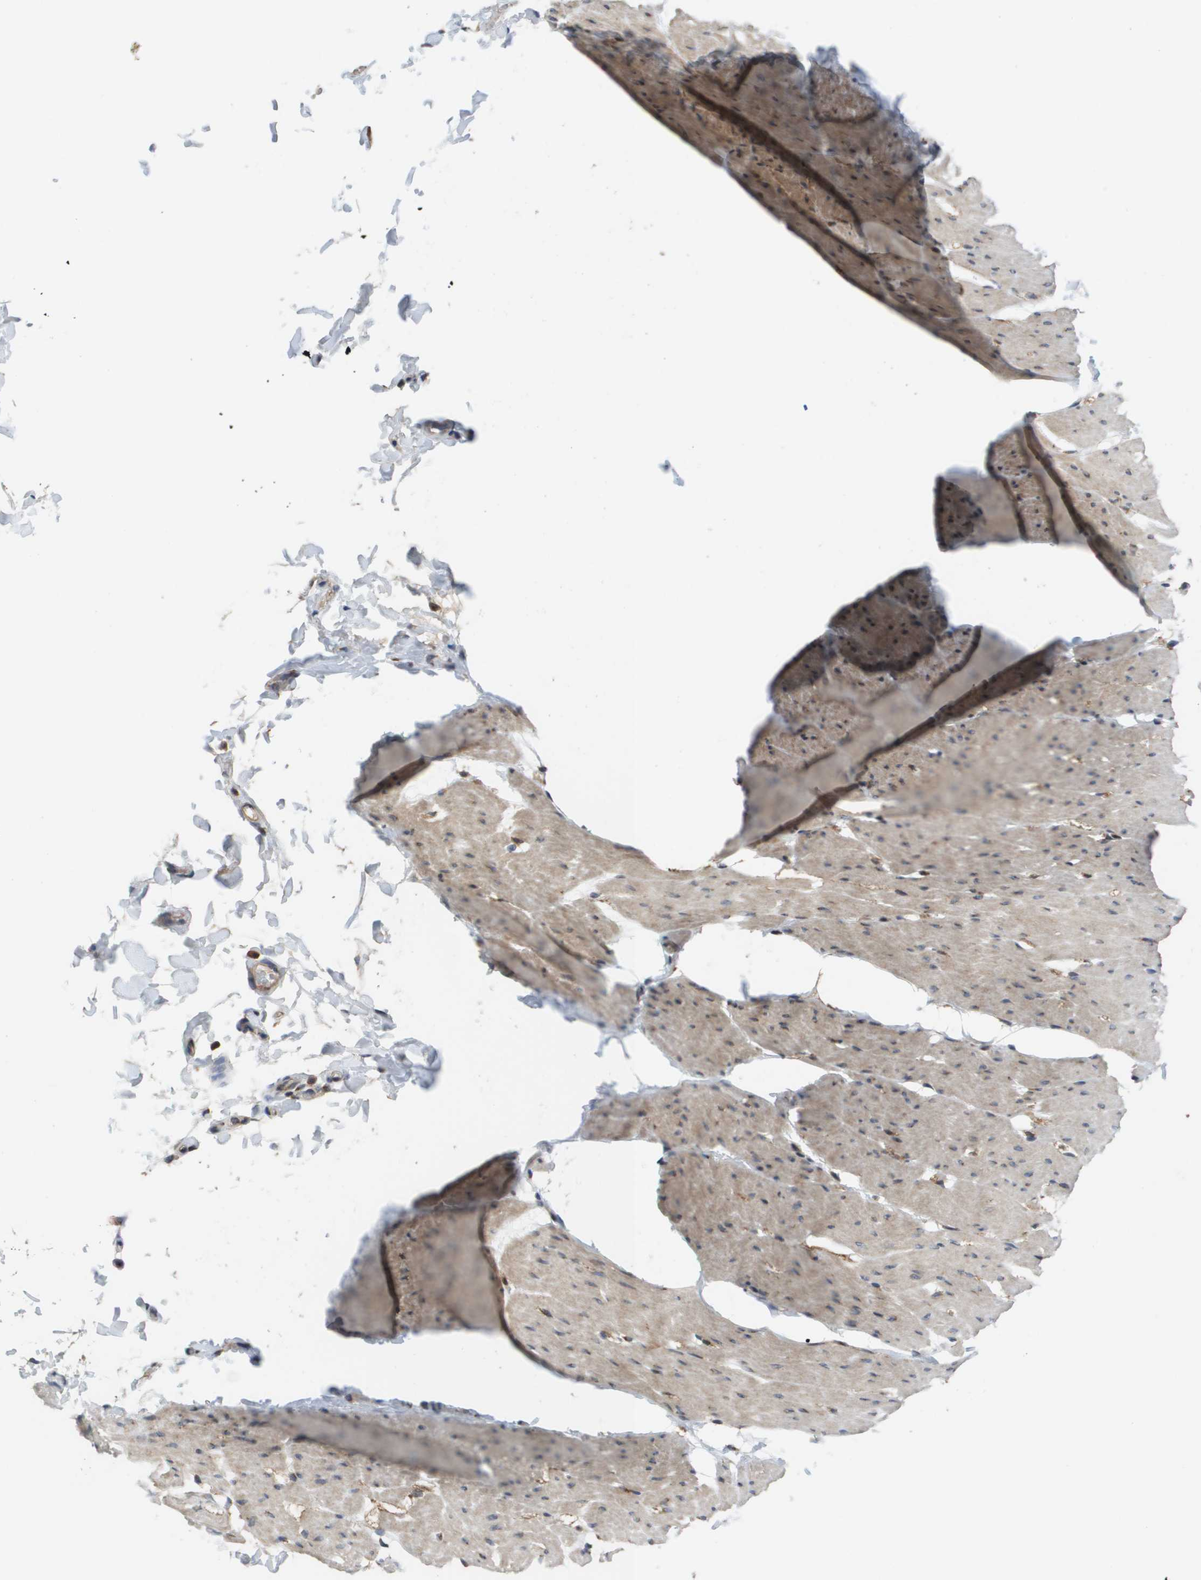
{"staining": {"intensity": "weak", "quantity": "25%-75%", "location": "cytoplasmic/membranous"}, "tissue": "smooth muscle", "cell_type": "Smooth muscle cells", "image_type": "normal", "snomed": [{"axis": "morphology", "description": "Normal tissue, NOS"}, {"axis": "topography", "description": "Smooth muscle"}, {"axis": "topography", "description": "Colon"}], "caption": "Immunohistochemical staining of unremarkable human smooth muscle shows weak cytoplasmic/membranous protein expression in approximately 25%-75% of smooth muscle cells. (Brightfield microscopy of DAB IHC at high magnification).", "gene": "PCK1", "patient": {"sex": "male", "age": 67}}